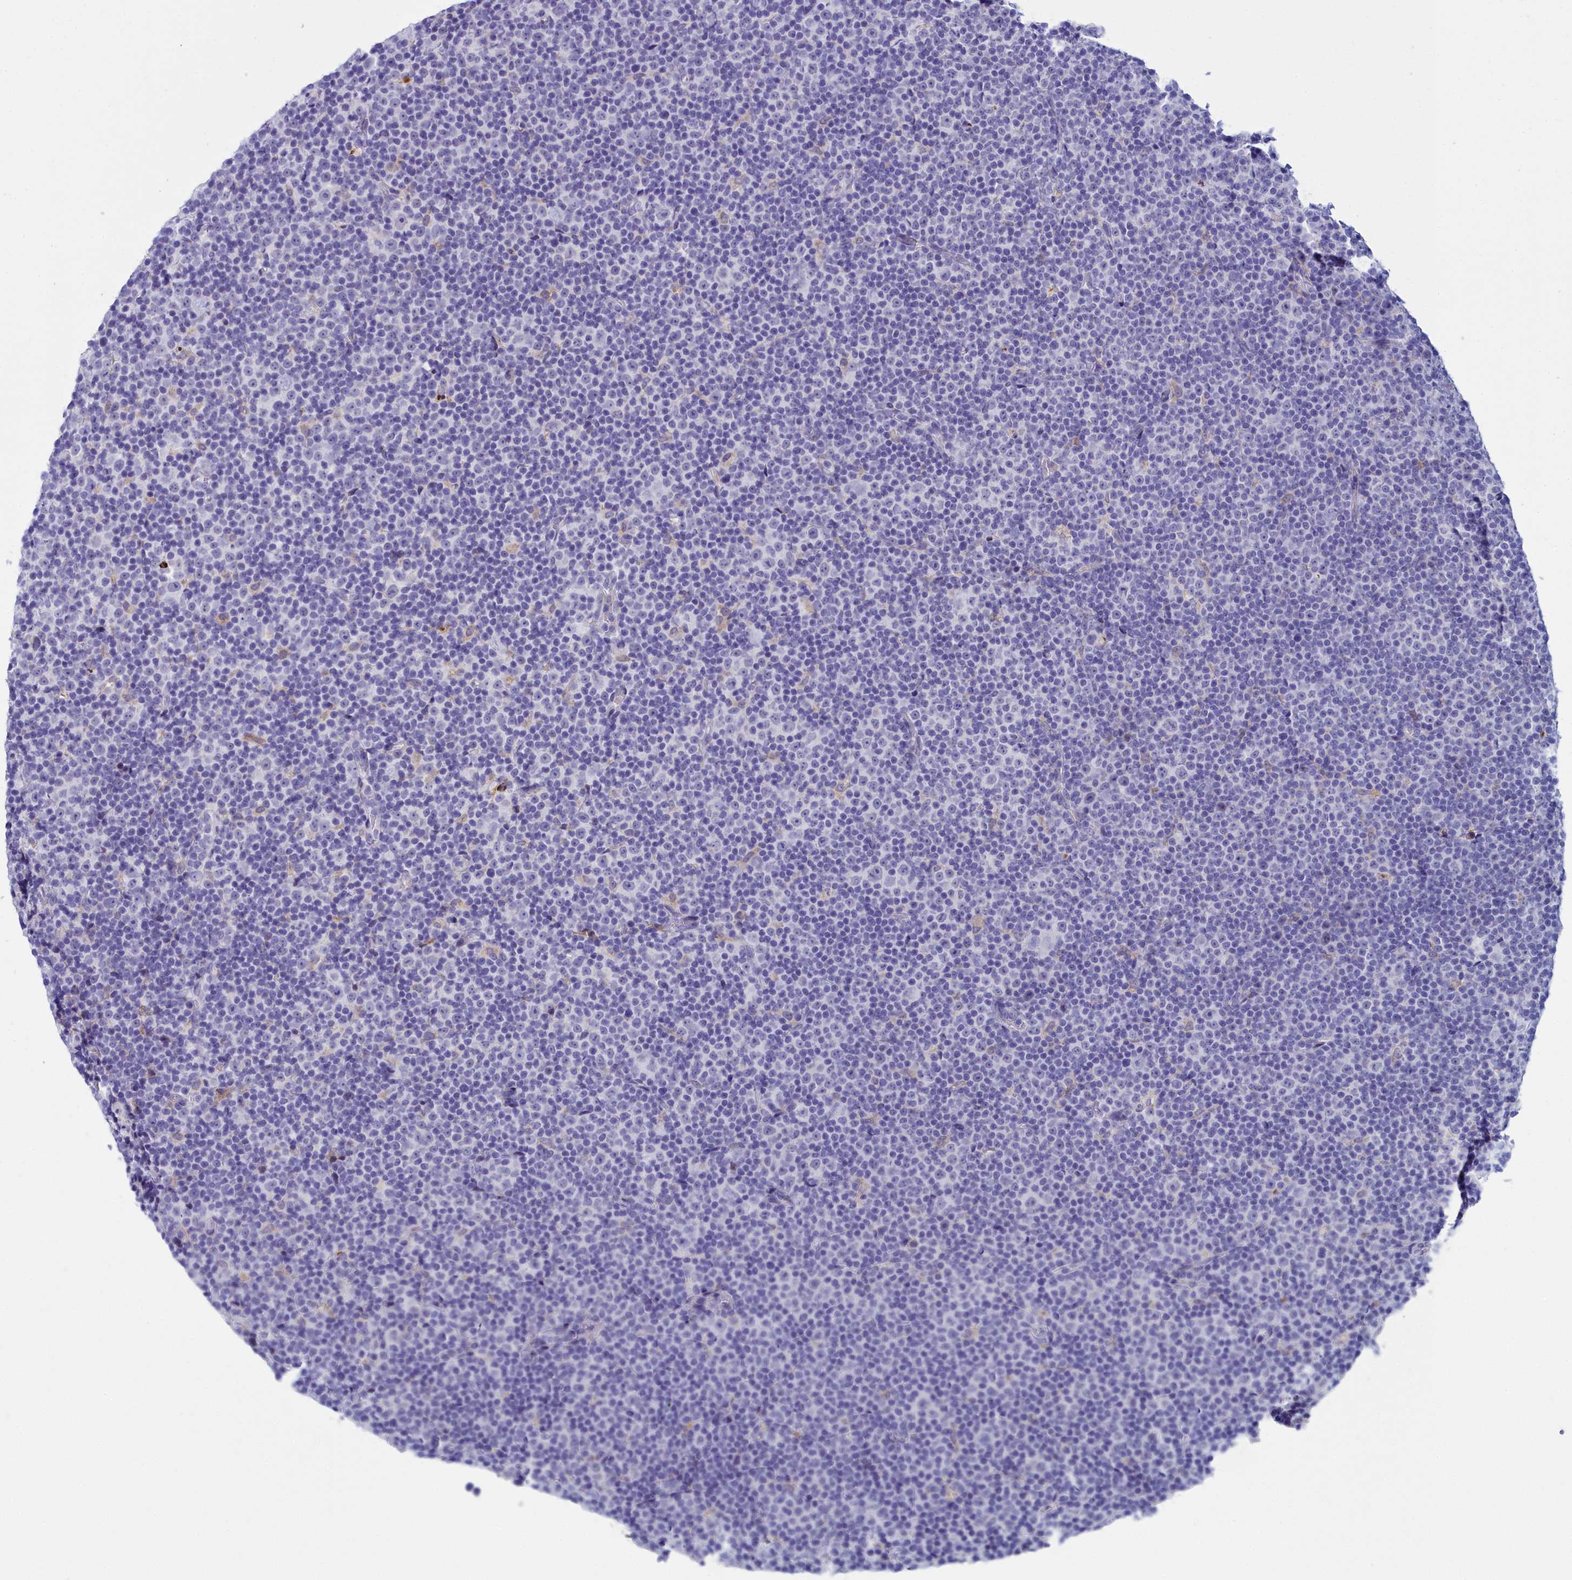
{"staining": {"intensity": "negative", "quantity": "none", "location": "none"}, "tissue": "lymphoma", "cell_type": "Tumor cells", "image_type": "cancer", "snomed": [{"axis": "morphology", "description": "Malignant lymphoma, non-Hodgkin's type, Low grade"}, {"axis": "topography", "description": "Lymph node"}], "caption": "High power microscopy micrograph of an immunohistochemistry (IHC) micrograph of malignant lymphoma, non-Hodgkin's type (low-grade), revealing no significant staining in tumor cells.", "gene": "ELAPOR2", "patient": {"sex": "female", "age": 67}}